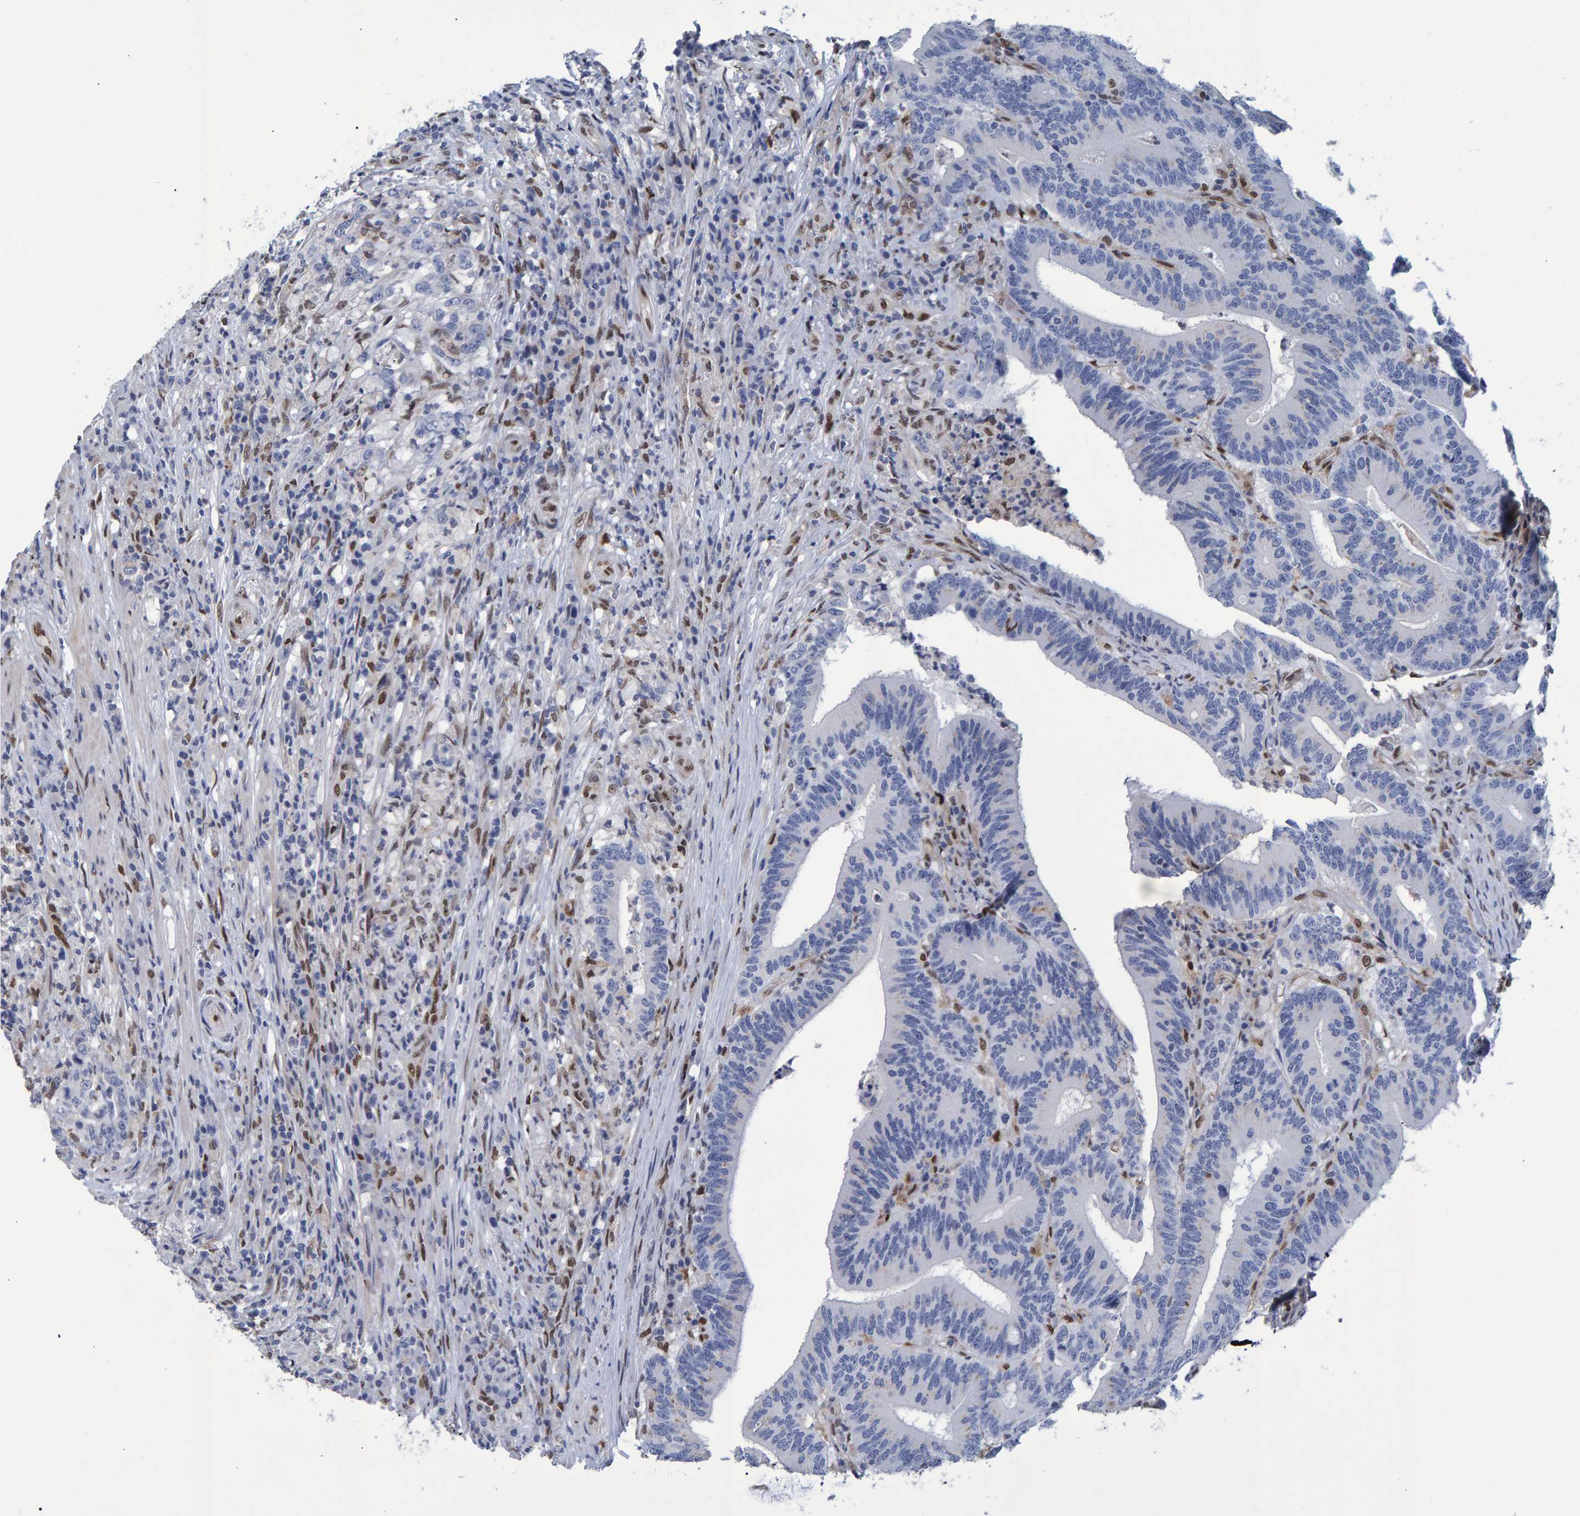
{"staining": {"intensity": "negative", "quantity": "none", "location": "none"}, "tissue": "colorectal cancer", "cell_type": "Tumor cells", "image_type": "cancer", "snomed": [{"axis": "morphology", "description": "Adenocarcinoma, NOS"}, {"axis": "topography", "description": "Colon"}], "caption": "Tumor cells are negative for brown protein staining in colorectal adenocarcinoma. (Immunohistochemistry (ihc), brightfield microscopy, high magnification).", "gene": "QKI", "patient": {"sex": "female", "age": 66}}